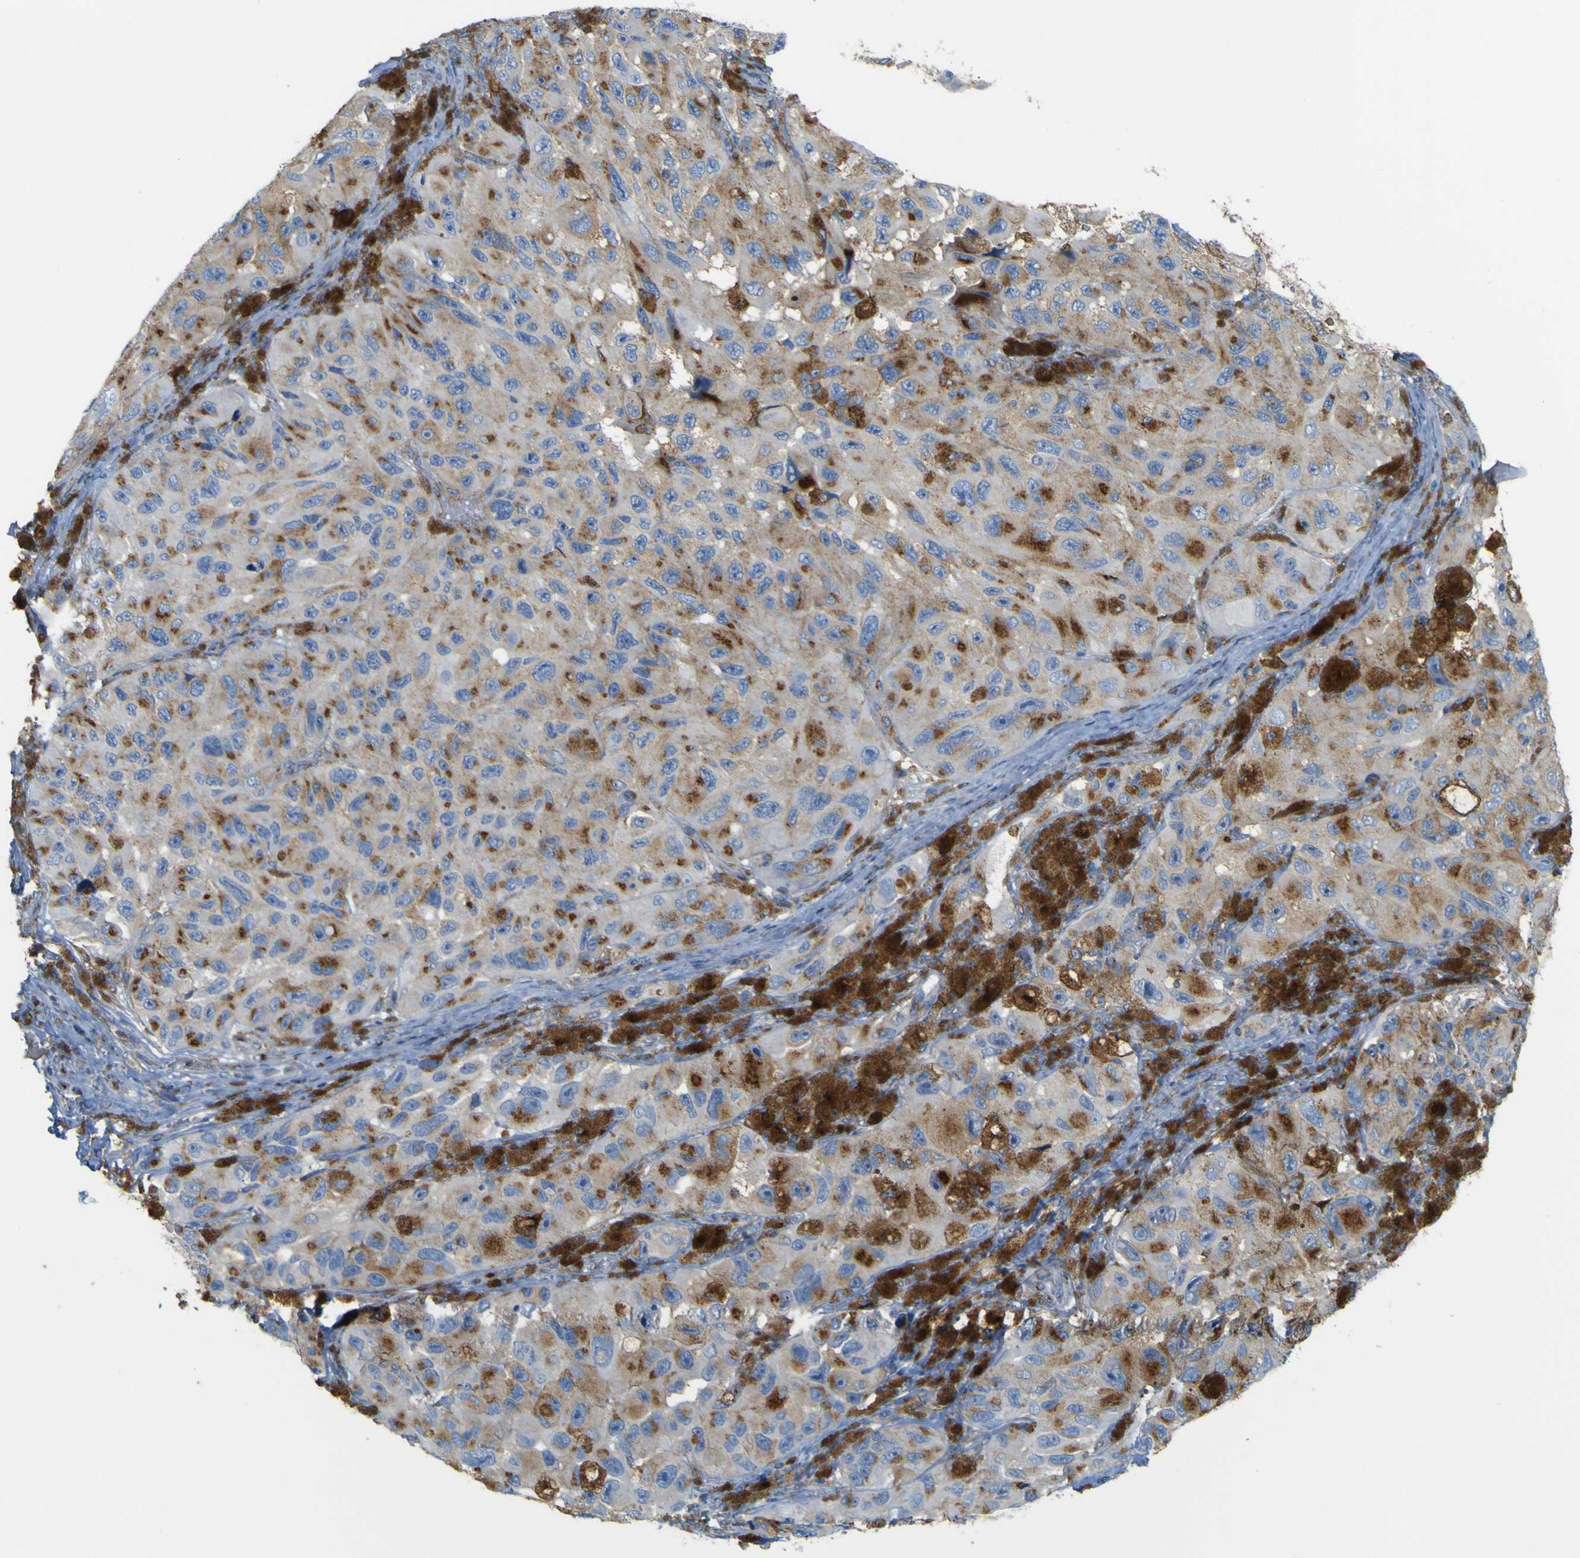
{"staining": {"intensity": "strong", "quantity": "25%-75%", "location": "cytoplasmic/membranous"}, "tissue": "melanoma", "cell_type": "Tumor cells", "image_type": "cancer", "snomed": [{"axis": "morphology", "description": "Malignant melanoma, NOS"}, {"axis": "topography", "description": "Skin"}], "caption": "This is a photomicrograph of IHC staining of malignant melanoma, which shows strong positivity in the cytoplasmic/membranous of tumor cells.", "gene": "IGF2R", "patient": {"sex": "female", "age": 73}}